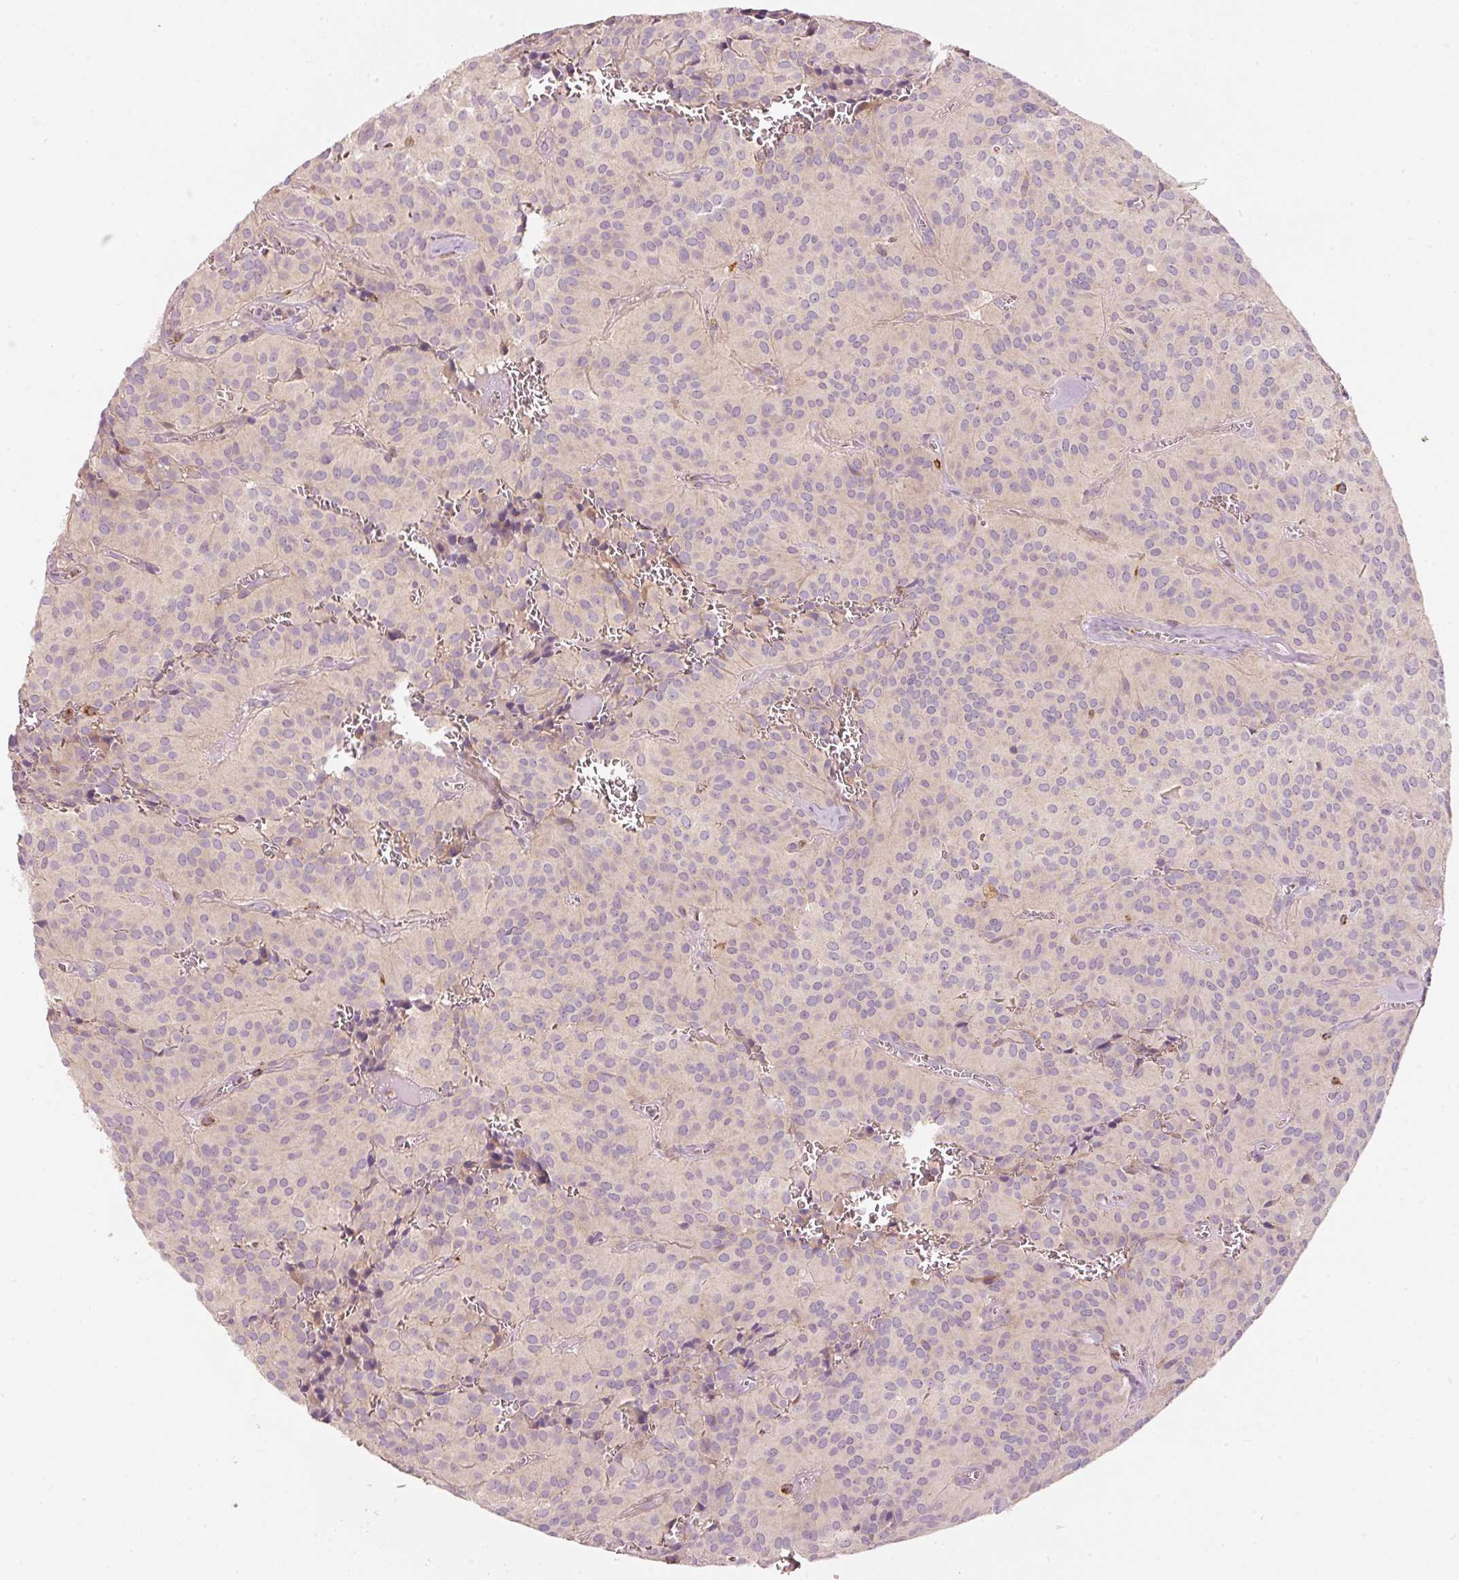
{"staining": {"intensity": "negative", "quantity": "none", "location": "none"}, "tissue": "glioma", "cell_type": "Tumor cells", "image_type": "cancer", "snomed": [{"axis": "morphology", "description": "Glioma, malignant, Low grade"}, {"axis": "topography", "description": "Brain"}], "caption": "A high-resolution micrograph shows IHC staining of glioma, which reveals no significant expression in tumor cells.", "gene": "KLHL21", "patient": {"sex": "male", "age": 42}}